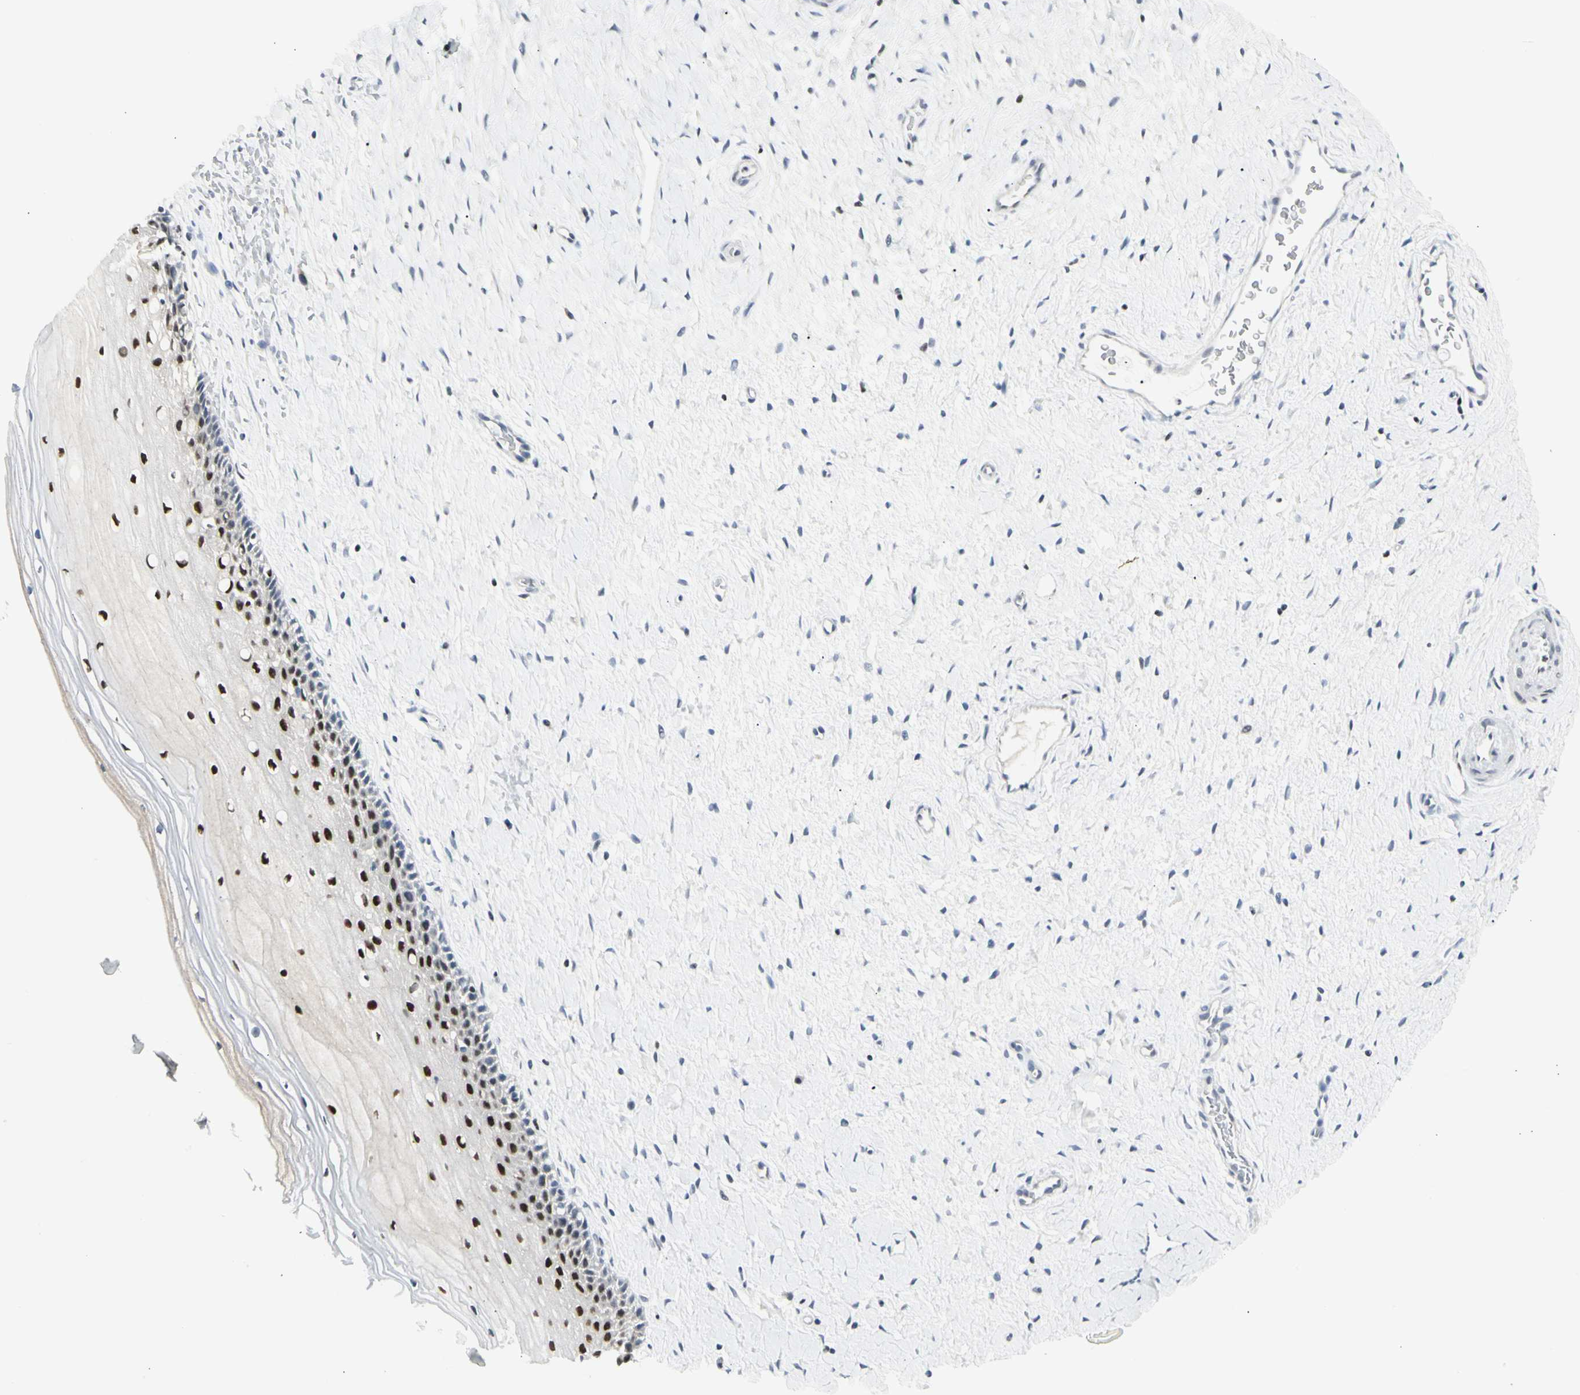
{"staining": {"intensity": "moderate", "quantity": ">75%", "location": "nuclear"}, "tissue": "cervix", "cell_type": "Glandular cells", "image_type": "normal", "snomed": [{"axis": "morphology", "description": "Normal tissue, NOS"}, {"axis": "topography", "description": "Cervix"}], "caption": "Cervix stained with IHC displays moderate nuclear expression in about >75% of glandular cells.", "gene": "ZBTB7B", "patient": {"sex": "female", "age": 39}}